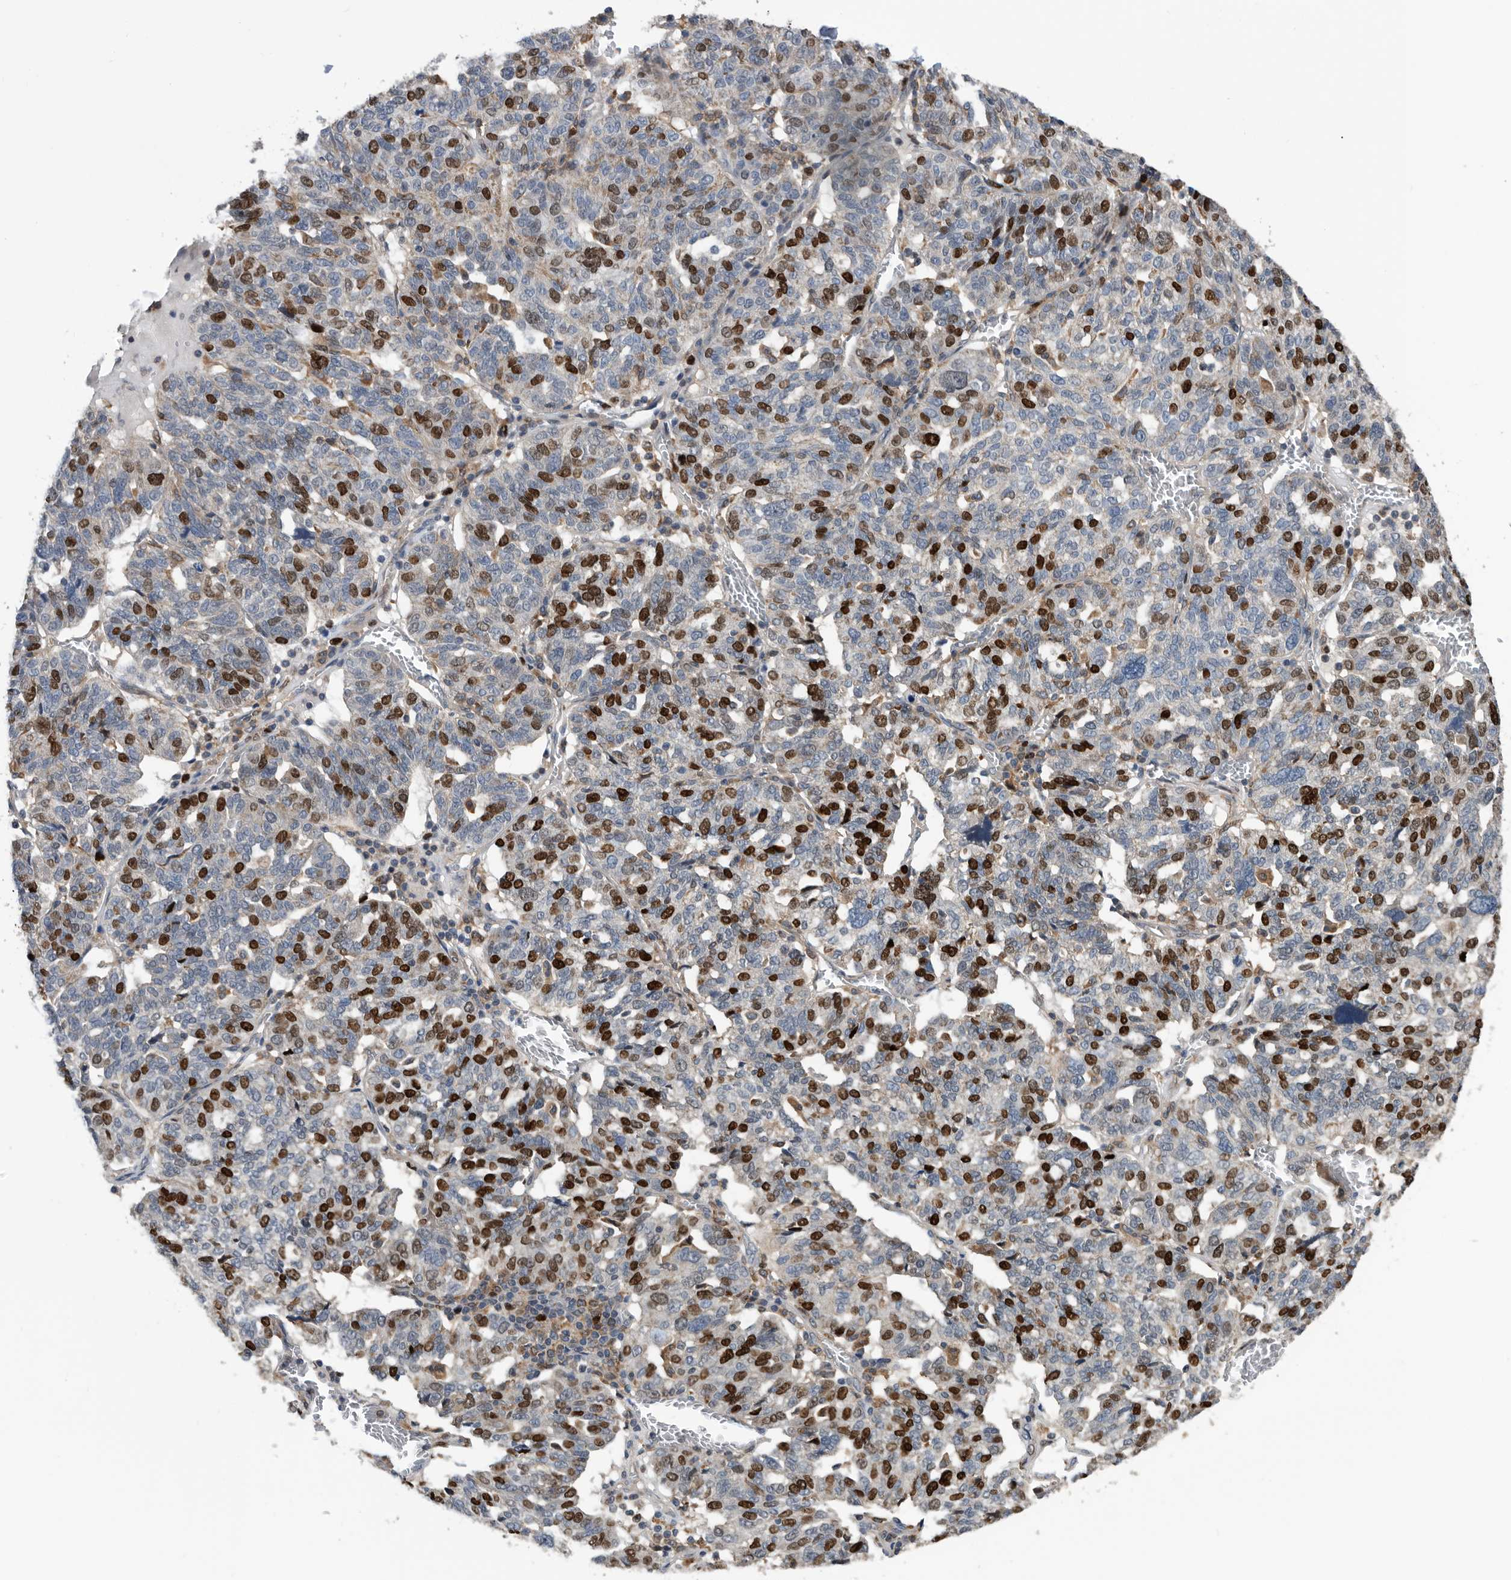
{"staining": {"intensity": "strong", "quantity": "25%-75%", "location": "nuclear"}, "tissue": "ovarian cancer", "cell_type": "Tumor cells", "image_type": "cancer", "snomed": [{"axis": "morphology", "description": "Cystadenocarcinoma, serous, NOS"}, {"axis": "topography", "description": "Ovary"}], "caption": "Human ovarian serous cystadenocarcinoma stained with a brown dye shows strong nuclear positive positivity in approximately 25%-75% of tumor cells.", "gene": "ATAD2", "patient": {"sex": "female", "age": 59}}